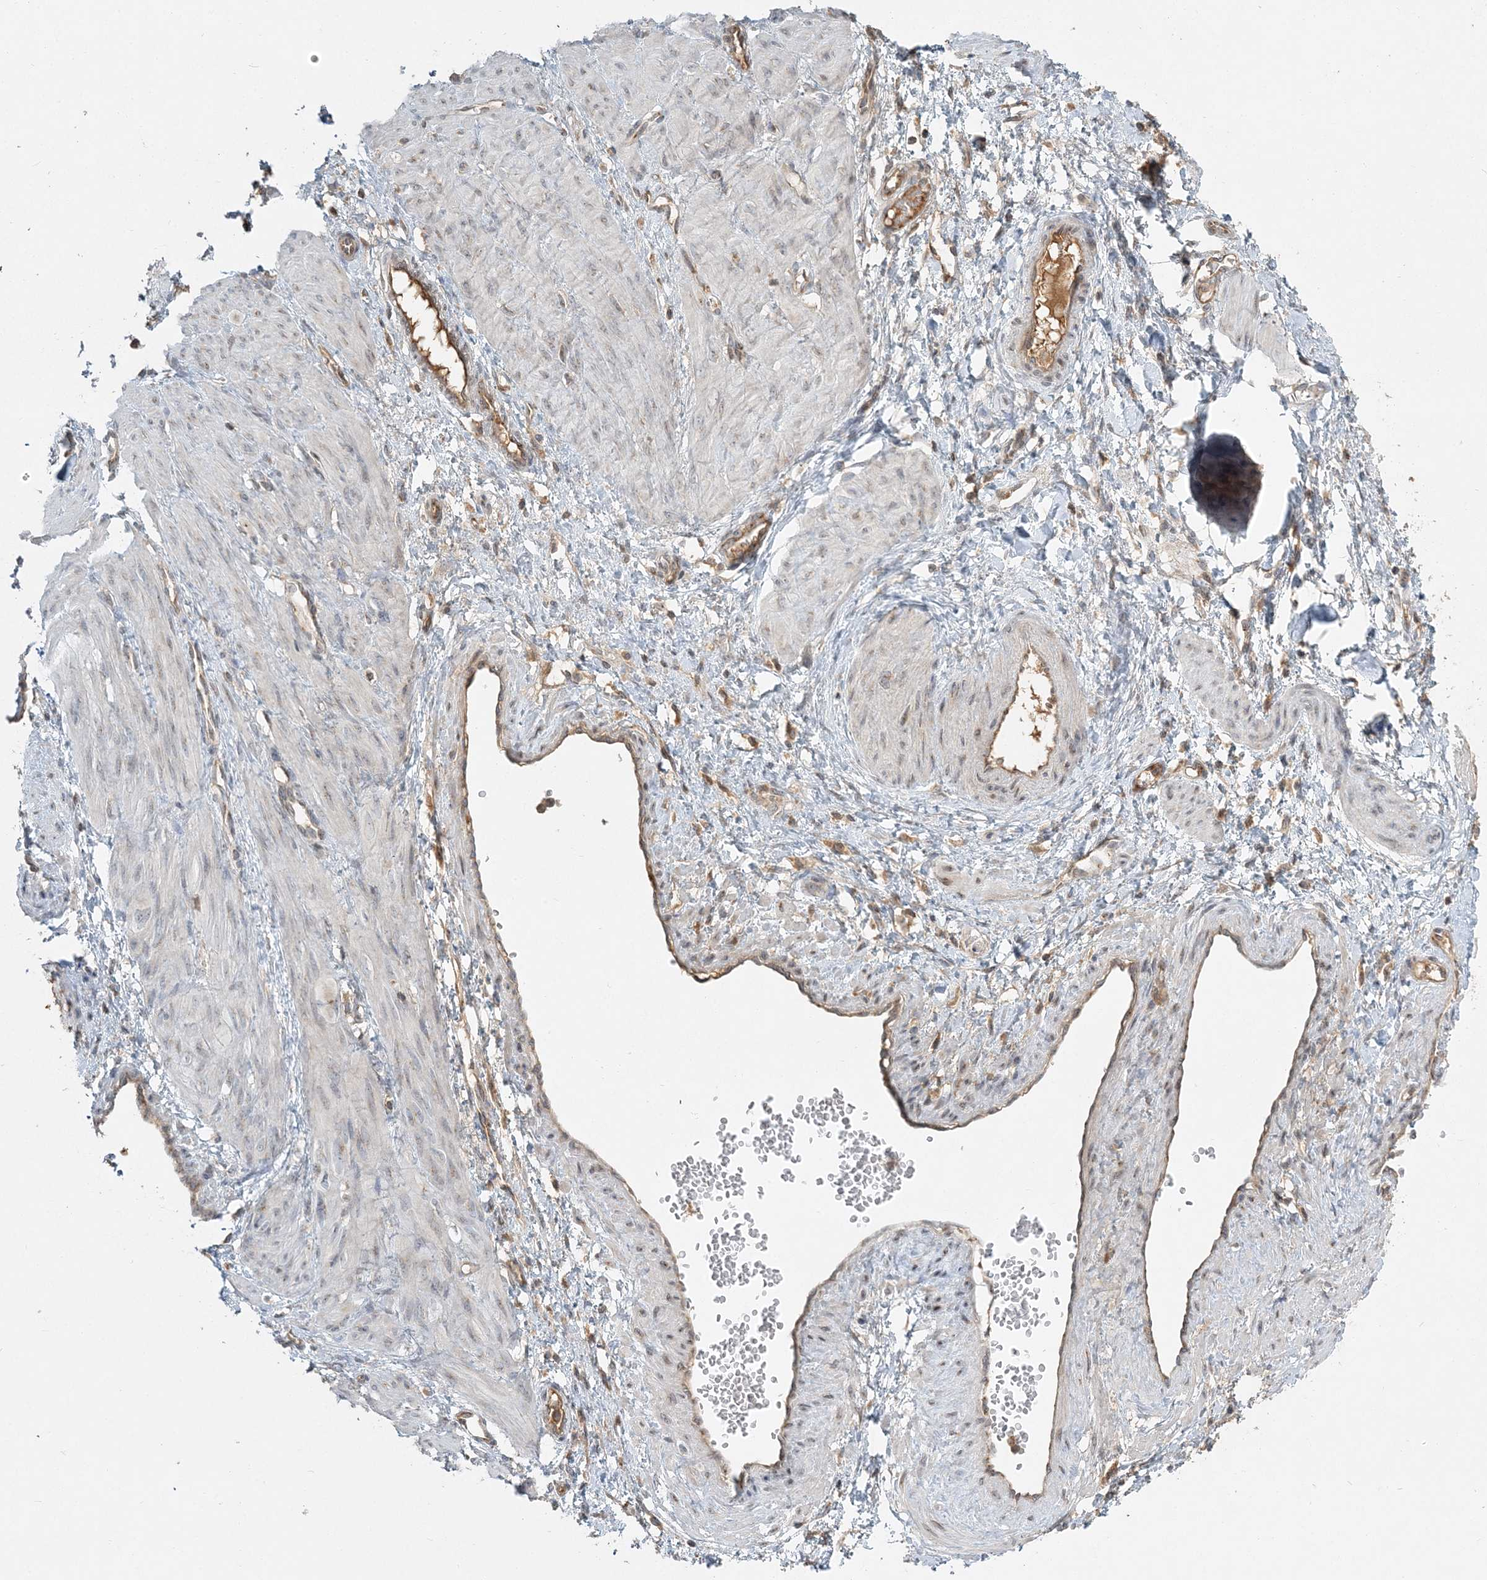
{"staining": {"intensity": "weak", "quantity": "<25%", "location": "nuclear"}, "tissue": "smooth muscle", "cell_type": "Smooth muscle cells", "image_type": "normal", "snomed": [{"axis": "morphology", "description": "Normal tissue, NOS"}, {"axis": "topography", "description": "Endometrium"}], "caption": "An immunohistochemistry histopathology image of unremarkable smooth muscle is shown. There is no staining in smooth muscle cells of smooth muscle.", "gene": "AP1AR", "patient": {"sex": "female", "age": 33}}